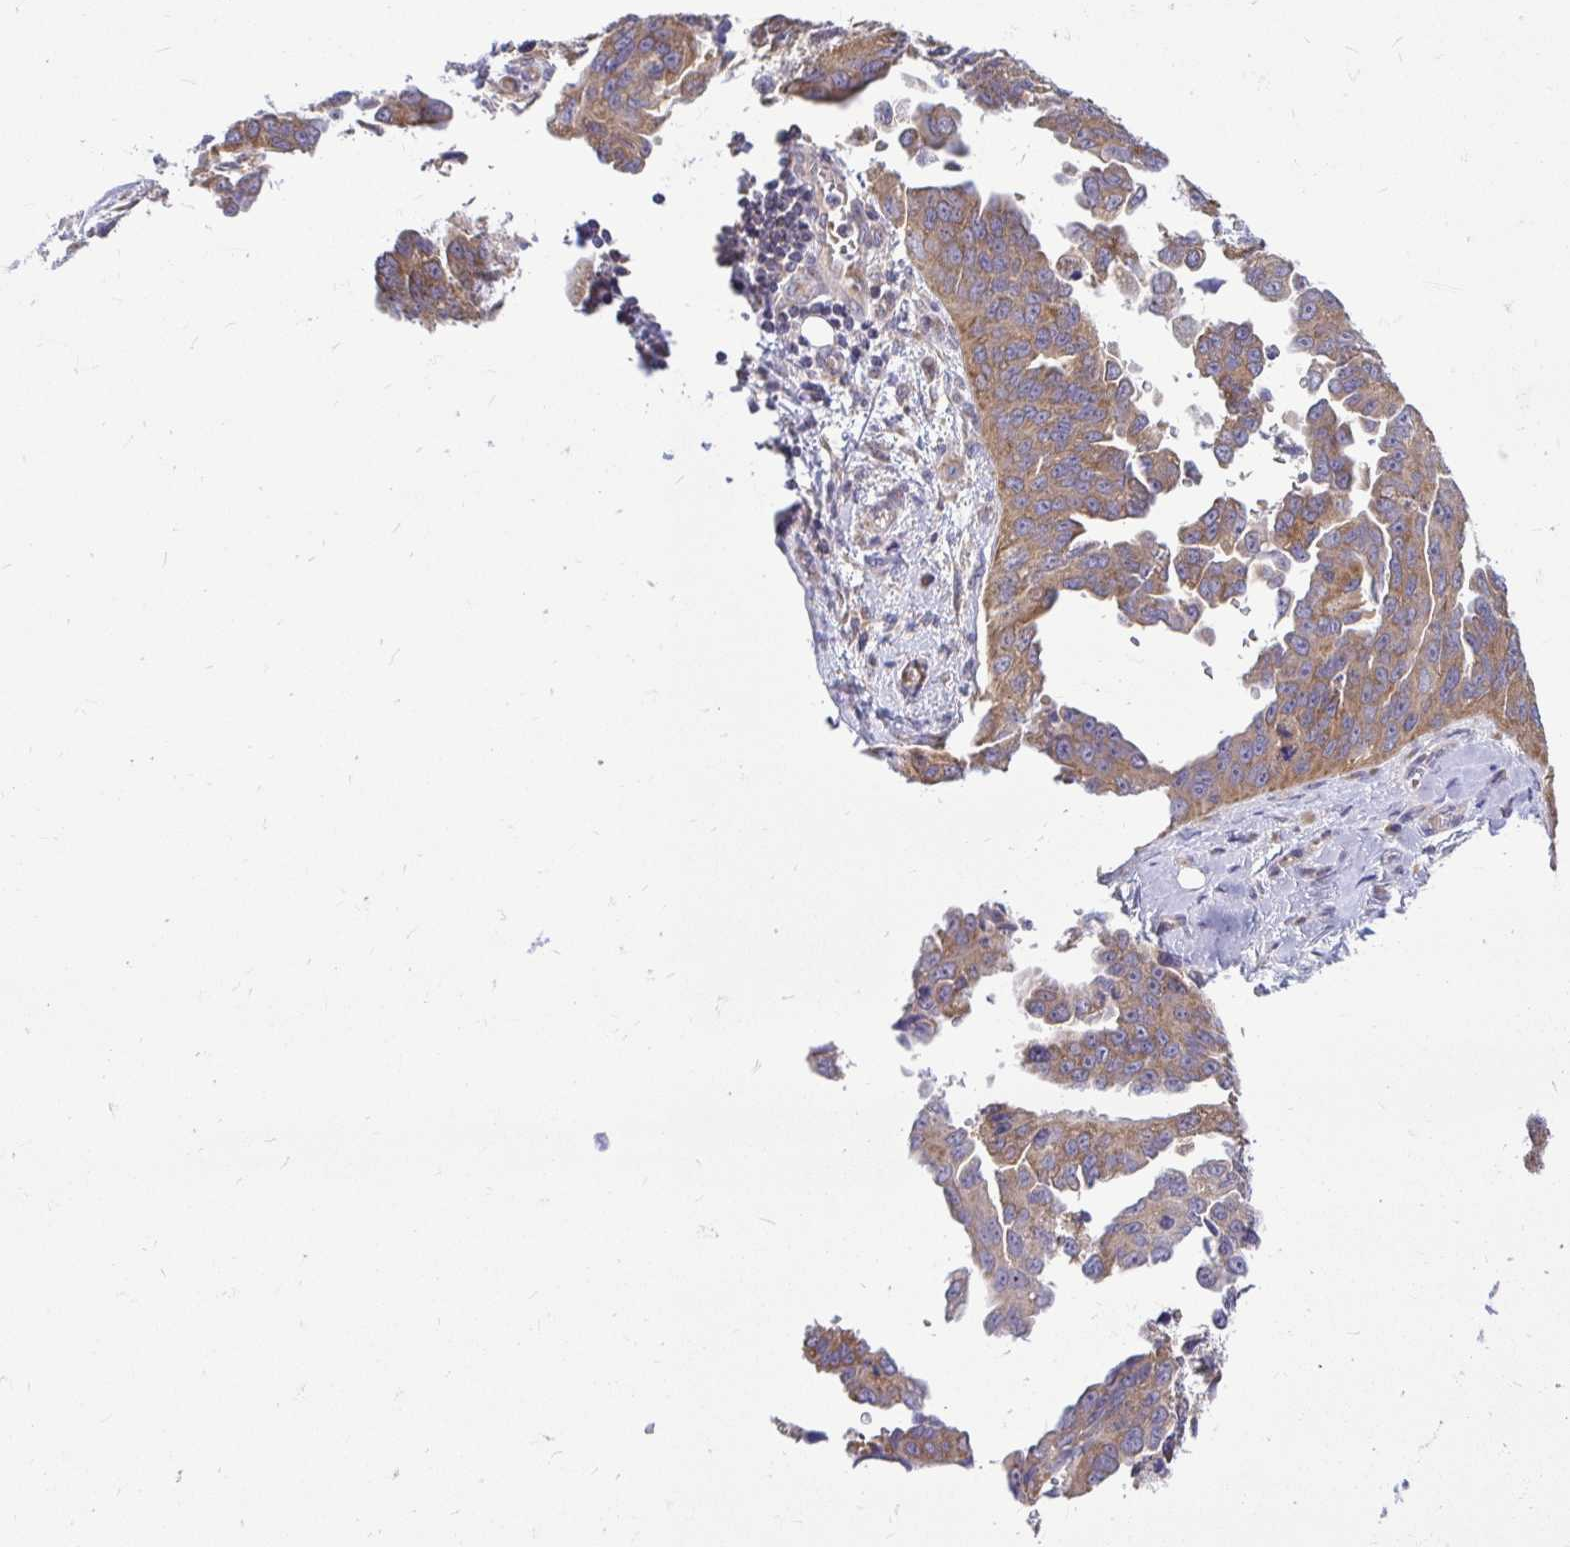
{"staining": {"intensity": "moderate", "quantity": ">75%", "location": "cytoplasmic/membranous"}, "tissue": "ovarian cancer", "cell_type": "Tumor cells", "image_type": "cancer", "snomed": [{"axis": "morphology", "description": "Cystadenocarcinoma, serous, NOS"}, {"axis": "topography", "description": "Ovary"}], "caption": "Protein expression analysis of human ovarian serous cystadenocarcinoma reveals moderate cytoplasmic/membranous expression in approximately >75% of tumor cells. (Stains: DAB in brown, nuclei in blue, Microscopy: brightfield microscopy at high magnification).", "gene": "VTI1B", "patient": {"sex": "female", "age": 75}}